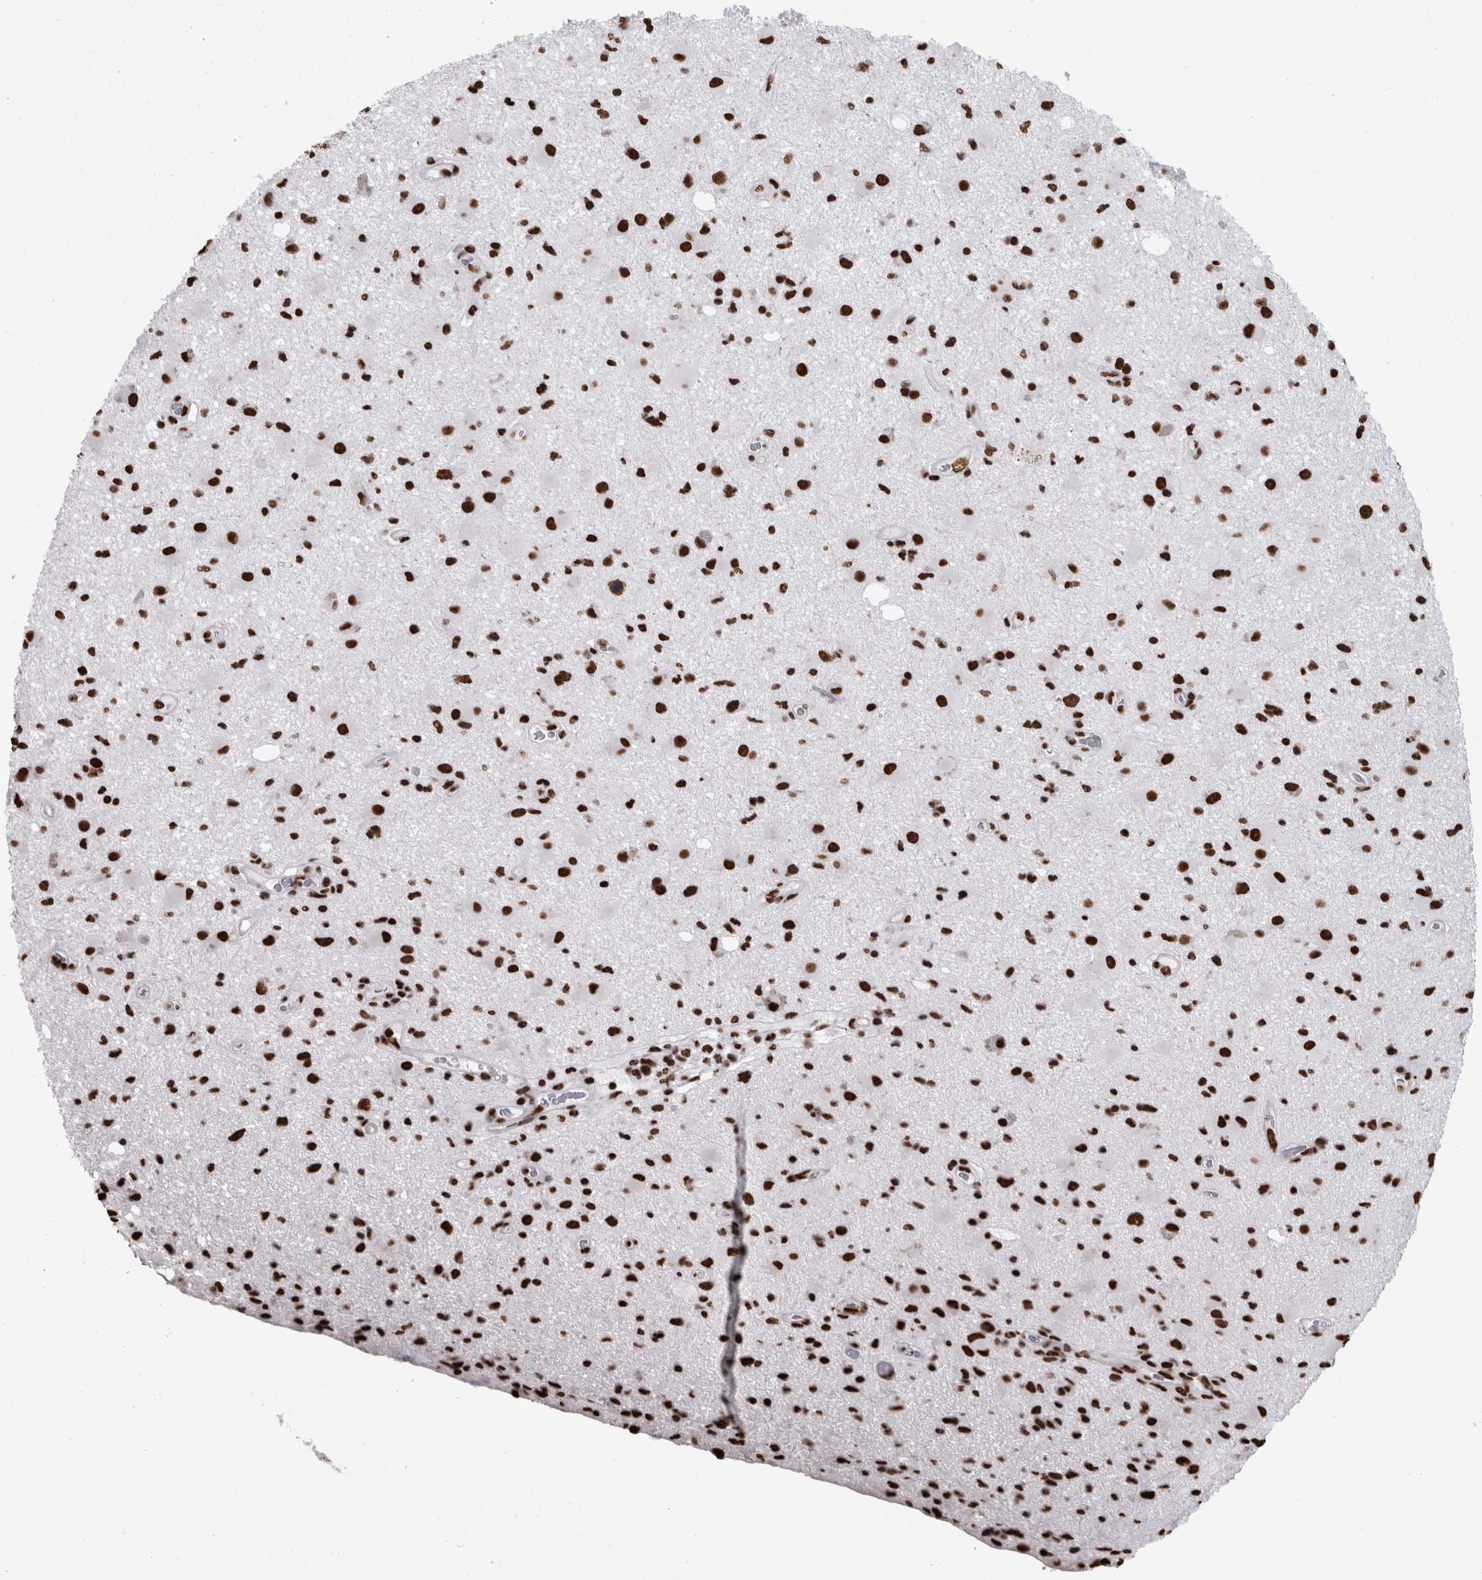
{"staining": {"intensity": "strong", "quantity": ">75%", "location": "nuclear"}, "tissue": "glioma", "cell_type": "Tumor cells", "image_type": "cancer", "snomed": [{"axis": "morphology", "description": "Glioma, malignant, High grade"}, {"axis": "topography", "description": "Brain"}], "caption": "High-power microscopy captured an IHC image of glioma, revealing strong nuclear expression in approximately >75% of tumor cells. (IHC, brightfield microscopy, high magnification).", "gene": "HNRNPM", "patient": {"sex": "male", "age": 33}}